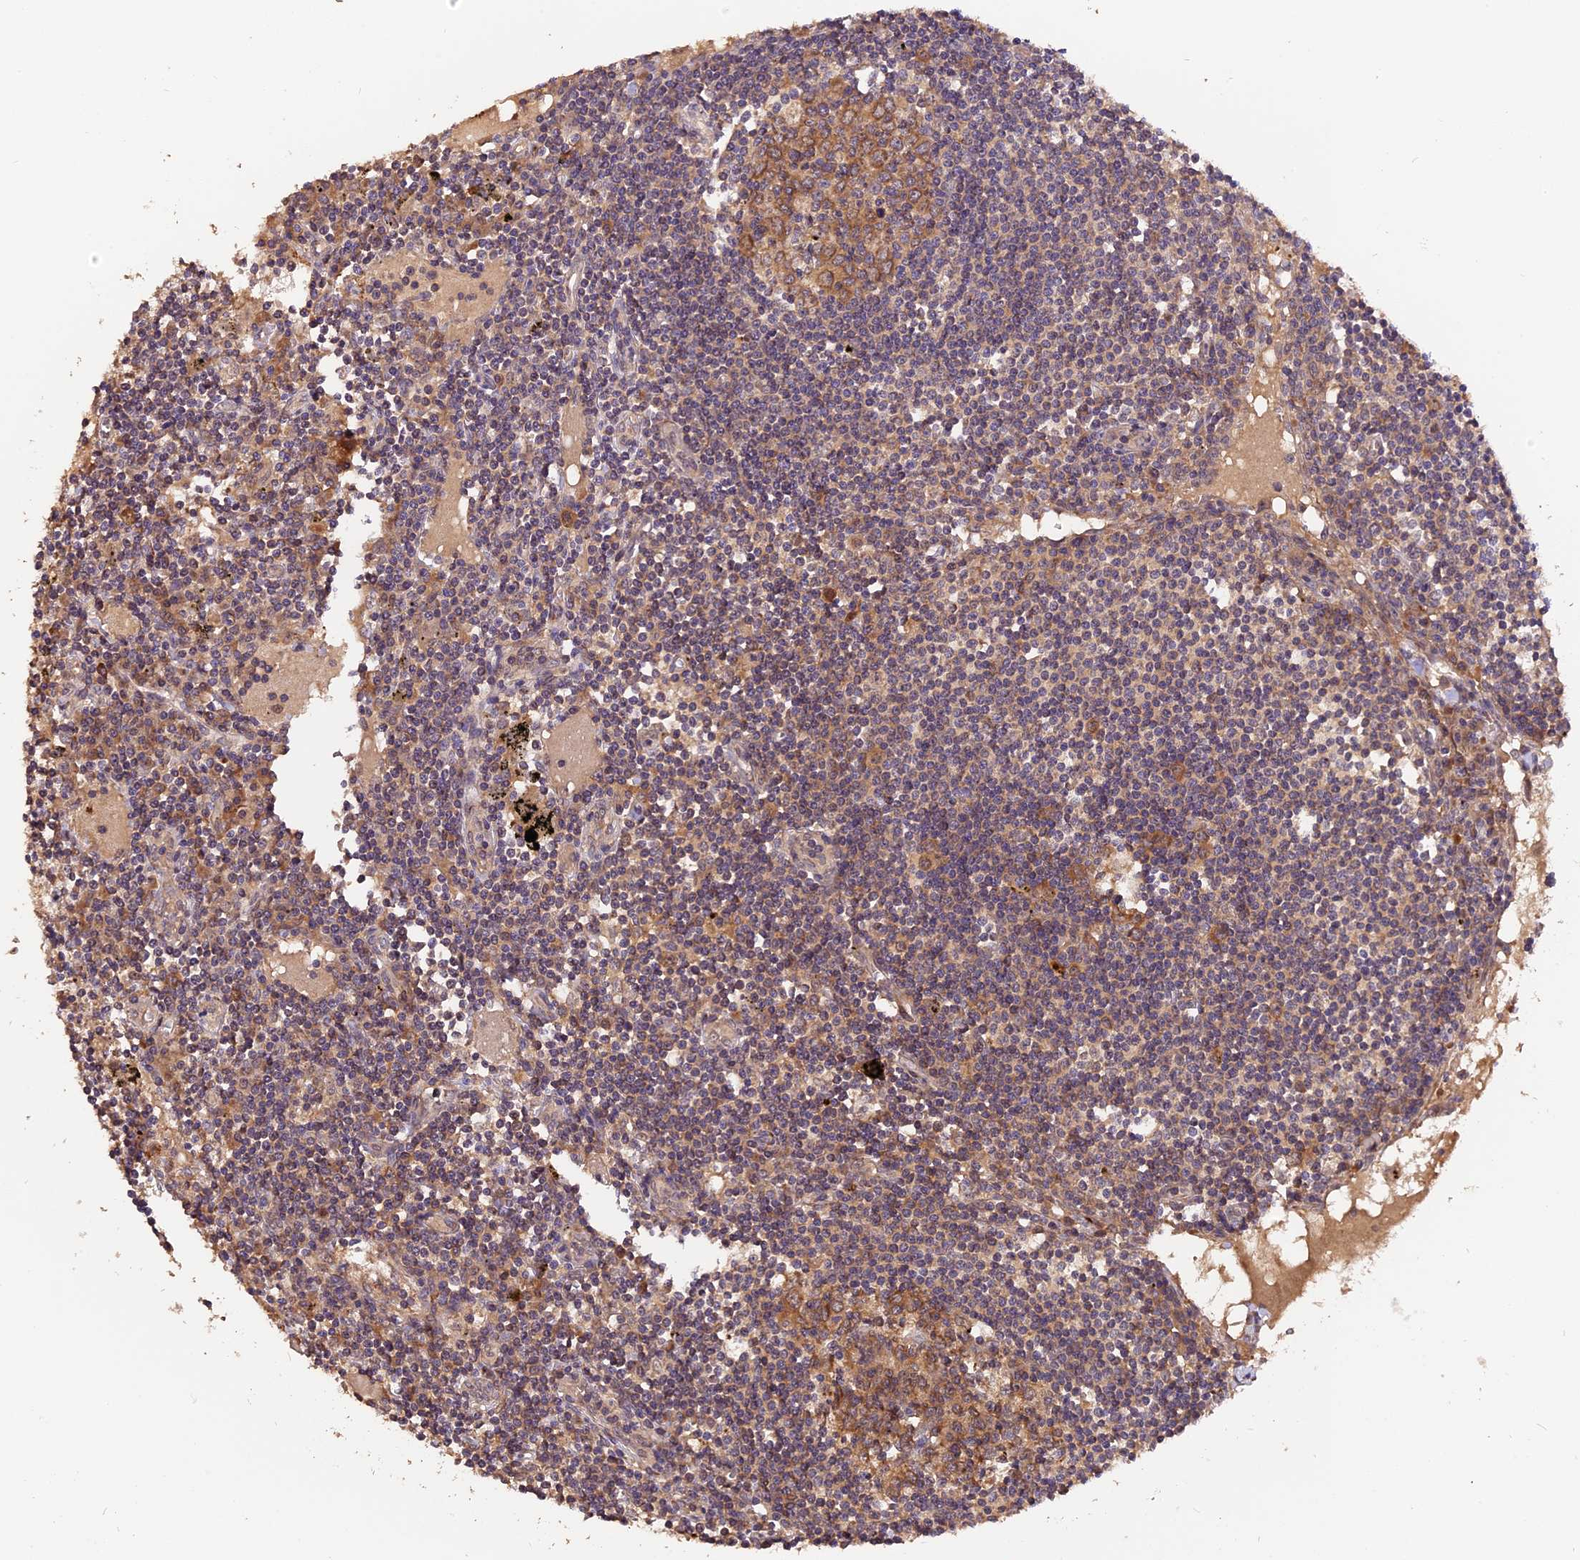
{"staining": {"intensity": "moderate", "quantity": ">75%", "location": "cytoplasmic/membranous"}, "tissue": "lymph node", "cell_type": "Germinal center cells", "image_type": "normal", "snomed": [{"axis": "morphology", "description": "Normal tissue, NOS"}, {"axis": "topography", "description": "Lymph node"}], "caption": "Protein staining of normal lymph node demonstrates moderate cytoplasmic/membranous positivity in approximately >75% of germinal center cells. Nuclei are stained in blue.", "gene": "TRMT1", "patient": {"sex": "male", "age": 74}}